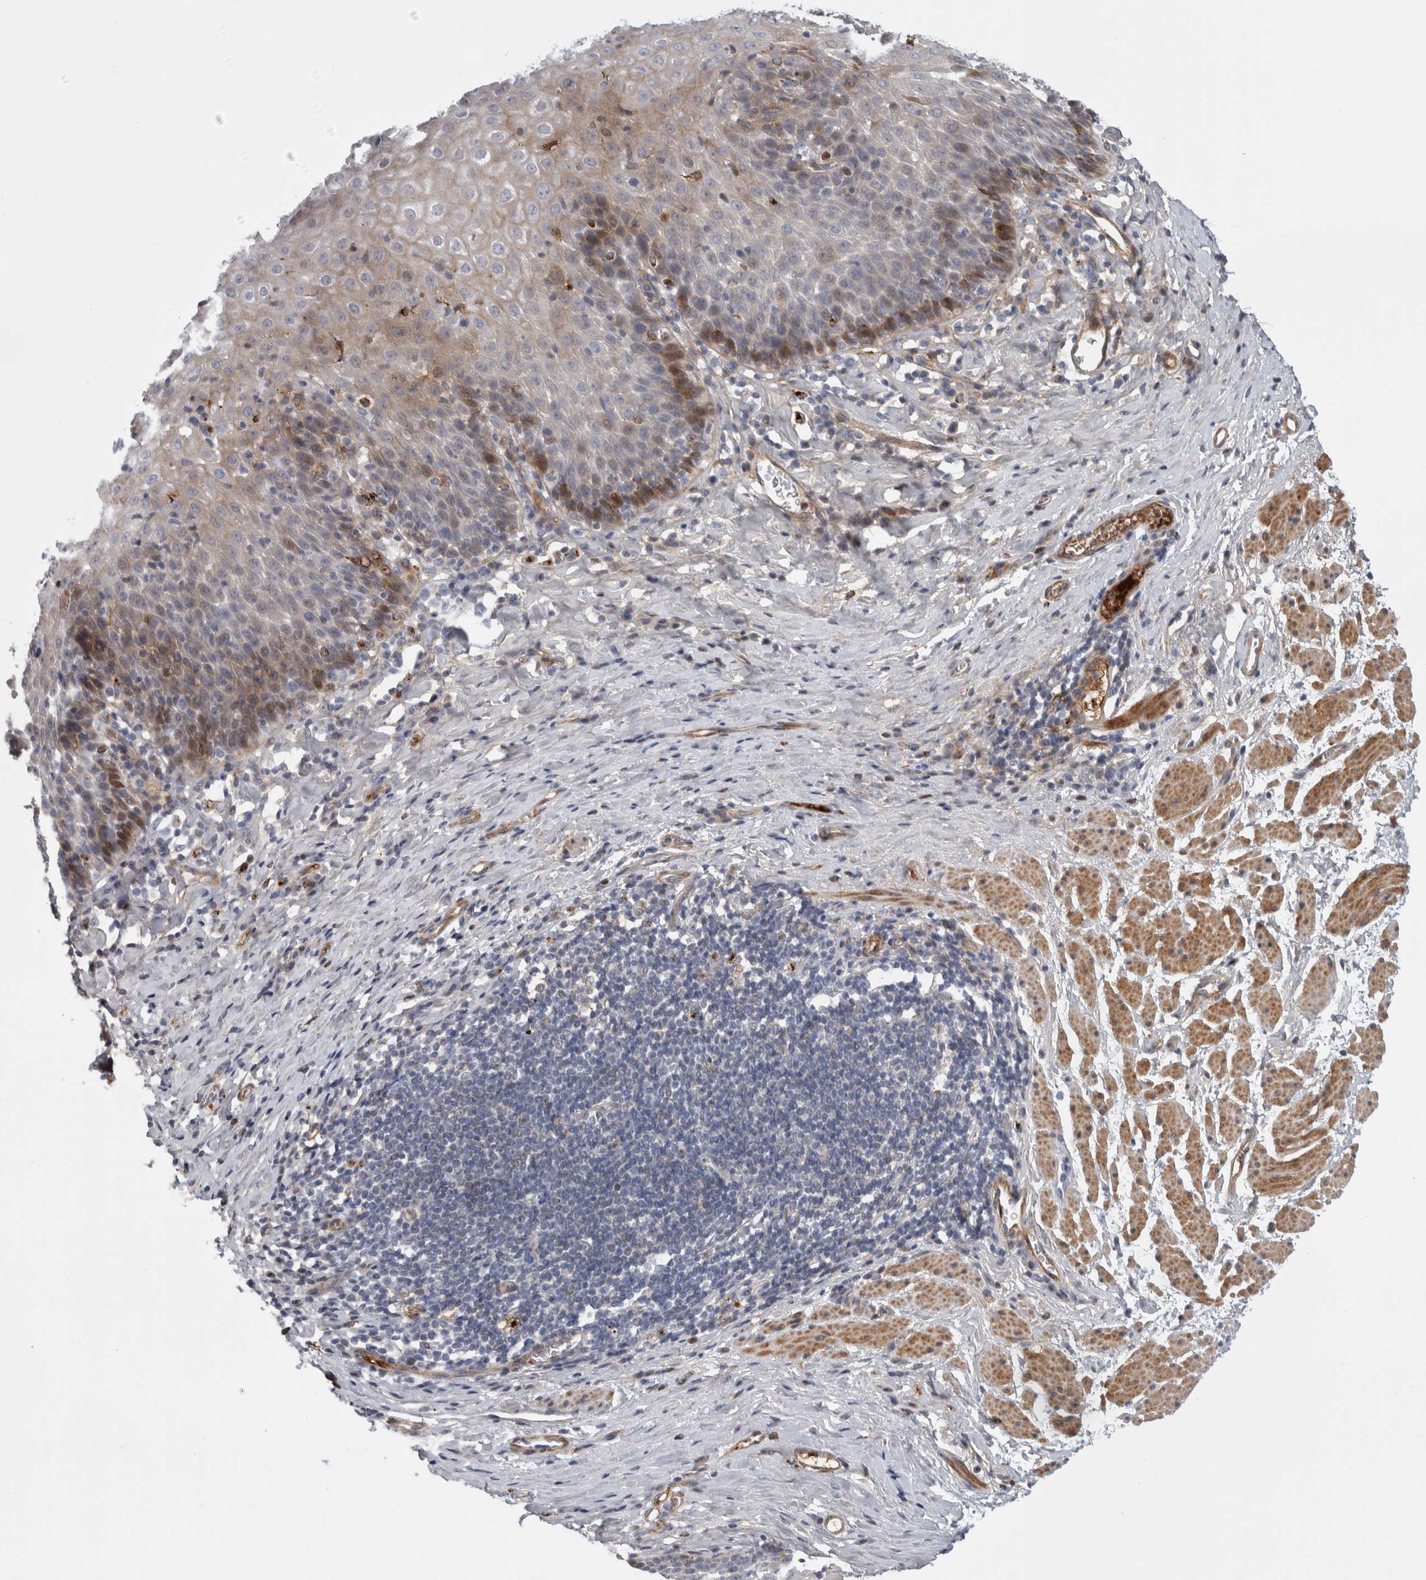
{"staining": {"intensity": "moderate", "quantity": "<25%", "location": "cytoplasmic/membranous,nuclear"}, "tissue": "esophagus", "cell_type": "Squamous epithelial cells", "image_type": "normal", "snomed": [{"axis": "morphology", "description": "Normal tissue, NOS"}, {"axis": "topography", "description": "Esophagus"}], "caption": "Normal esophagus exhibits moderate cytoplasmic/membranous,nuclear expression in approximately <25% of squamous epithelial cells, visualized by immunohistochemistry. The staining was performed using DAB (3,3'-diaminobenzidine) to visualize the protein expression in brown, while the nuclei were stained in blue with hematoxylin (Magnification: 20x).", "gene": "PSMG3", "patient": {"sex": "female", "age": 61}}